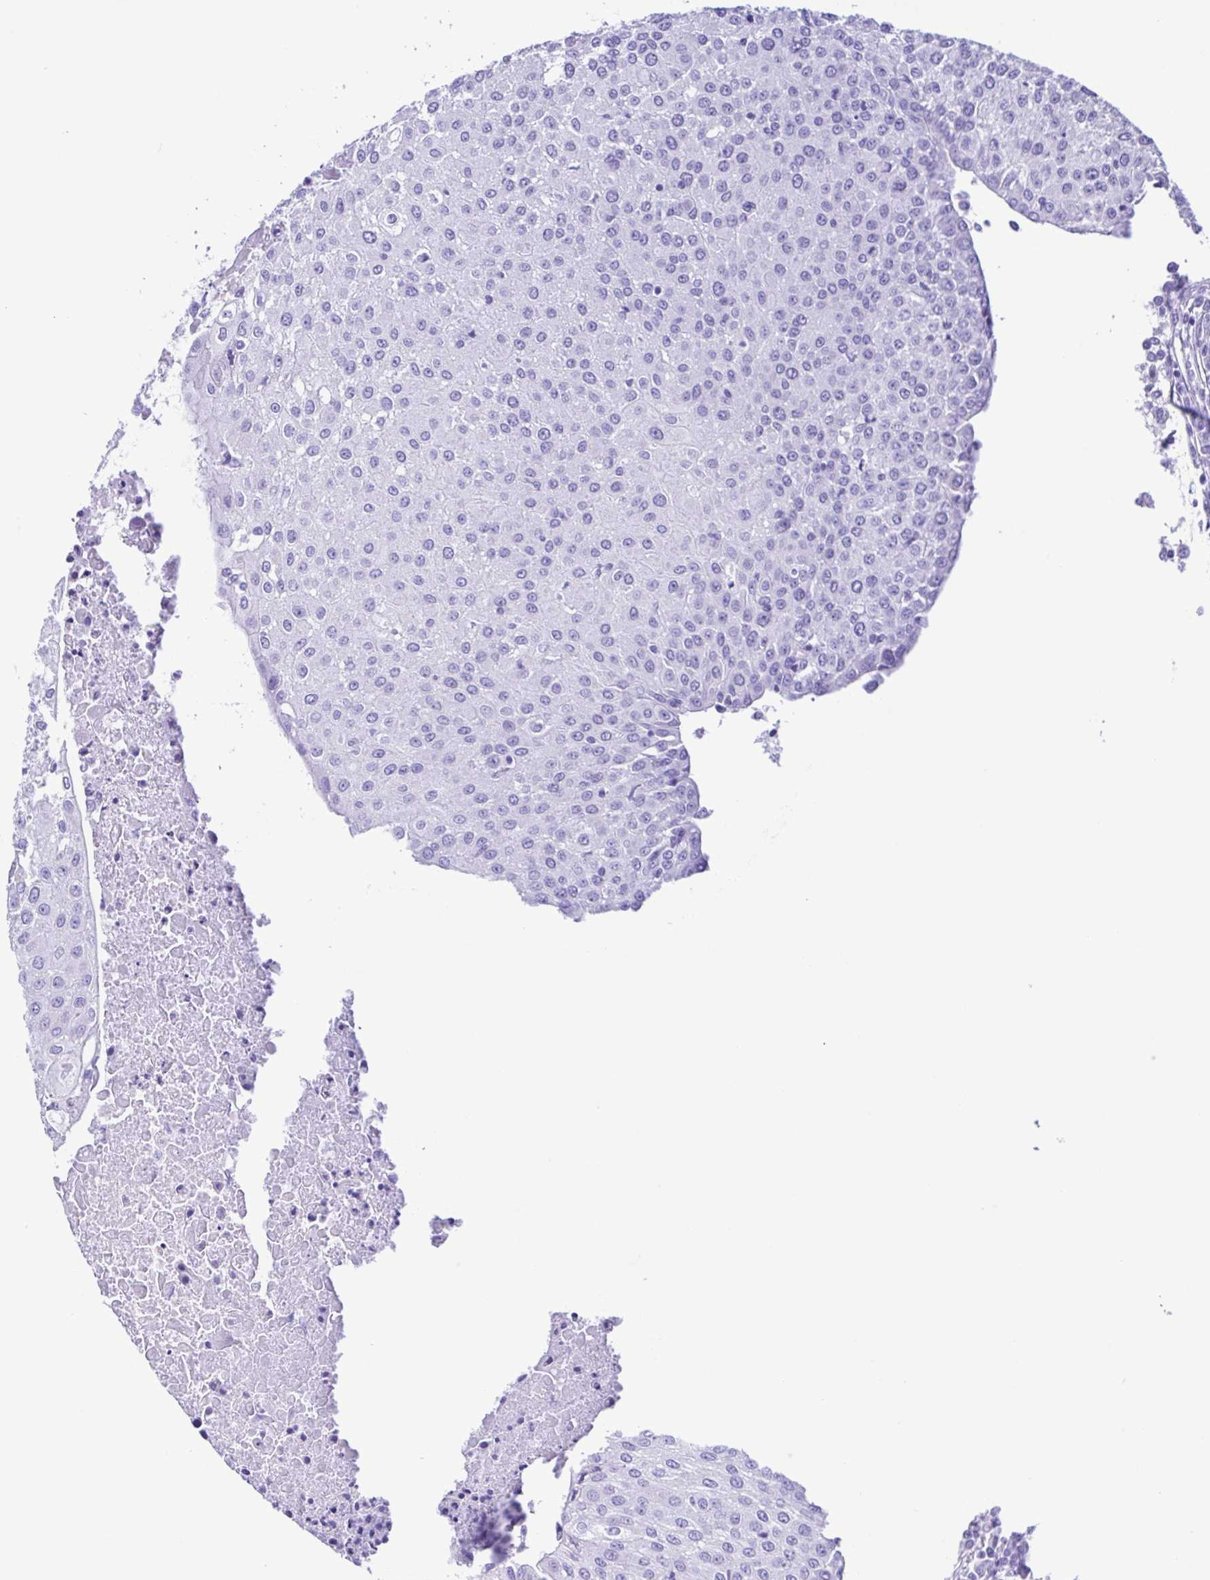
{"staining": {"intensity": "negative", "quantity": "none", "location": "none"}, "tissue": "urothelial cancer", "cell_type": "Tumor cells", "image_type": "cancer", "snomed": [{"axis": "morphology", "description": "Urothelial carcinoma, High grade"}, {"axis": "topography", "description": "Urinary bladder"}], "caption": "The histopathology image displays no staining of tumor cells in urothelial cancer.", "gene": "ERP27", "patient": {"sex": "female", "age": 85}}